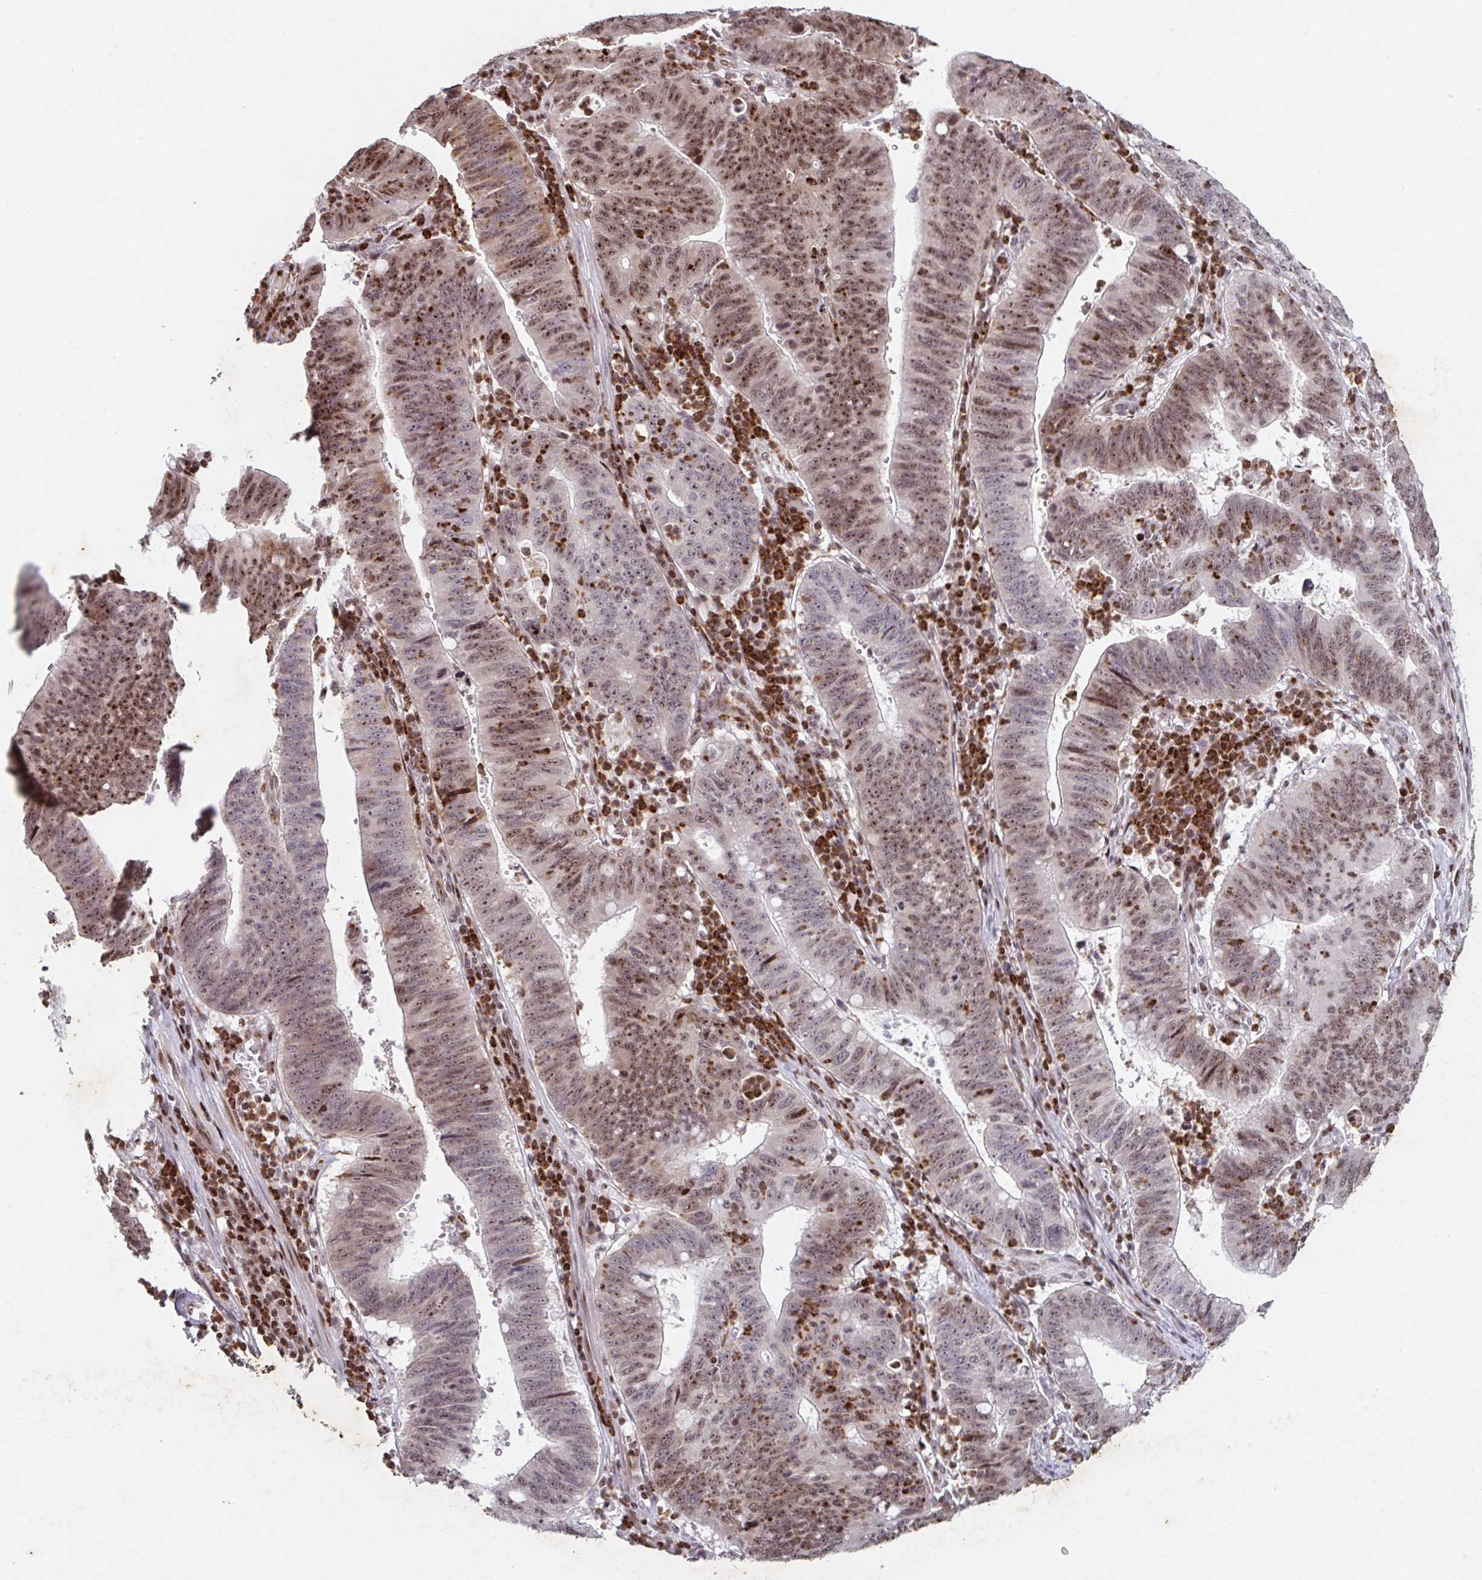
{"staining": {"intensity": "moderate", "quantity": ">75%", "location": "nuclear"}, "tissue": "stomach cancer", "cell_type": "Tumor cells", "image_type": "cancer", "snomed": [{"axis": "morphology", "description": "Adenocarcinoma, NOS"}, {"axis": "topography", "description": "Stomach"}], "caption": "The histopathology image demonstrates a brown stain indicating the presence of a protein in the nuclear of tumor cells in stomach adenocarcinoma.", "gene": "C19orf53", "patient": {"sex": "male", "age": 59}}